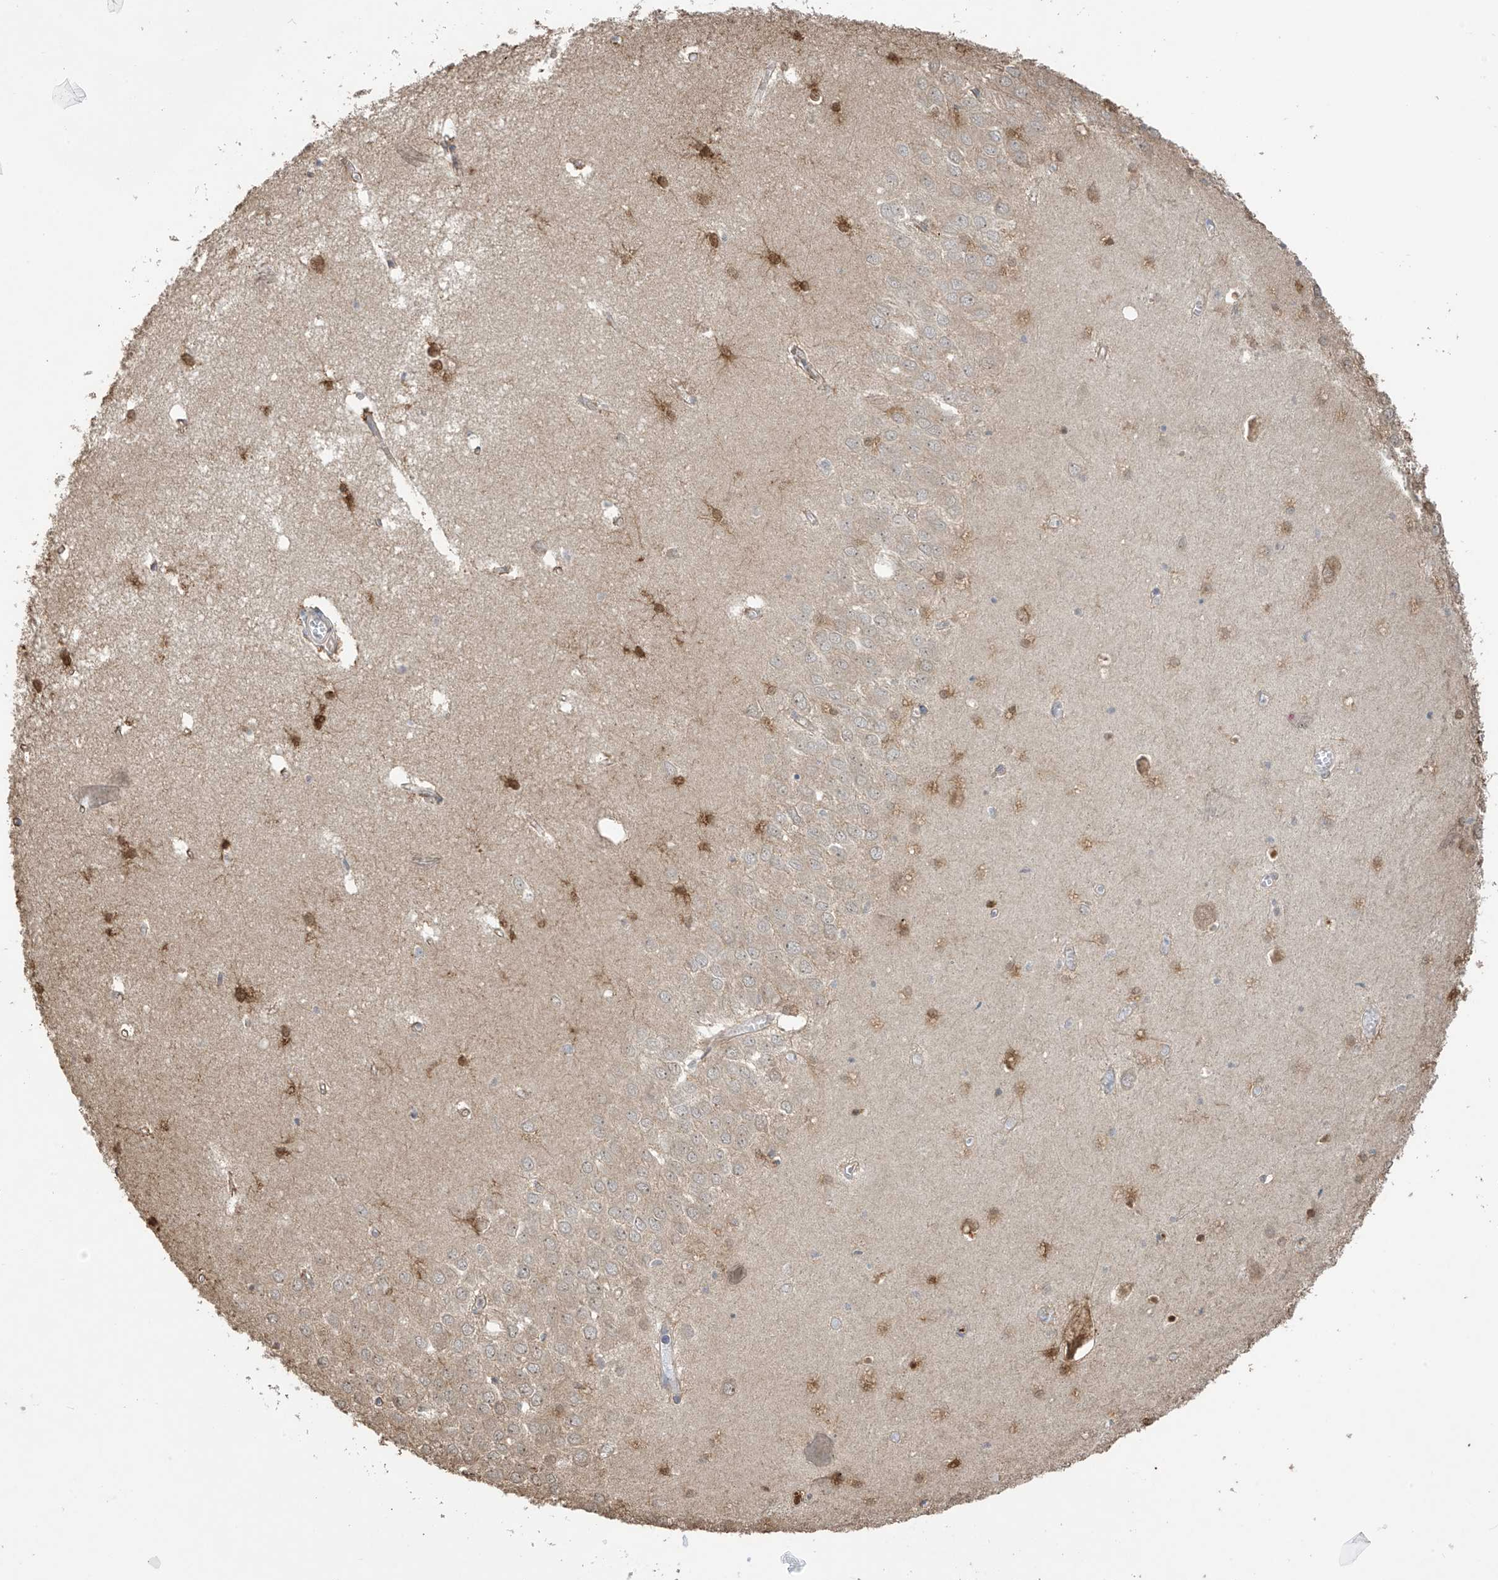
{"staining": {"intensity": "strong", "quantity": "25%-75%", "location": "cytoplasmic/membranous,nuclear"}, "tissue": "hippocampus", "cell_type": "Glial cells", "image_type": "normal", "snomed": [{"axis": "morphology", "description": "Normal tissue, NOS"}, {"axis": "topography", "description": "Hippocampus"}], "caption": "Immunohistochemistry staining of benign hippocampus, which shows high levels of strong cytoplasmic/membranous,nuclear expression in approximately 25%-75% of glial cells indicating strong cytoplasmic/membranous,nuclear protein positivity. The staining was performed using DAB (brown) for protein detection and nuclei were counterstained in hematoxylin (blue).", "gene": "SLFN14", "patient": {"sex": "male", "age": 70}}